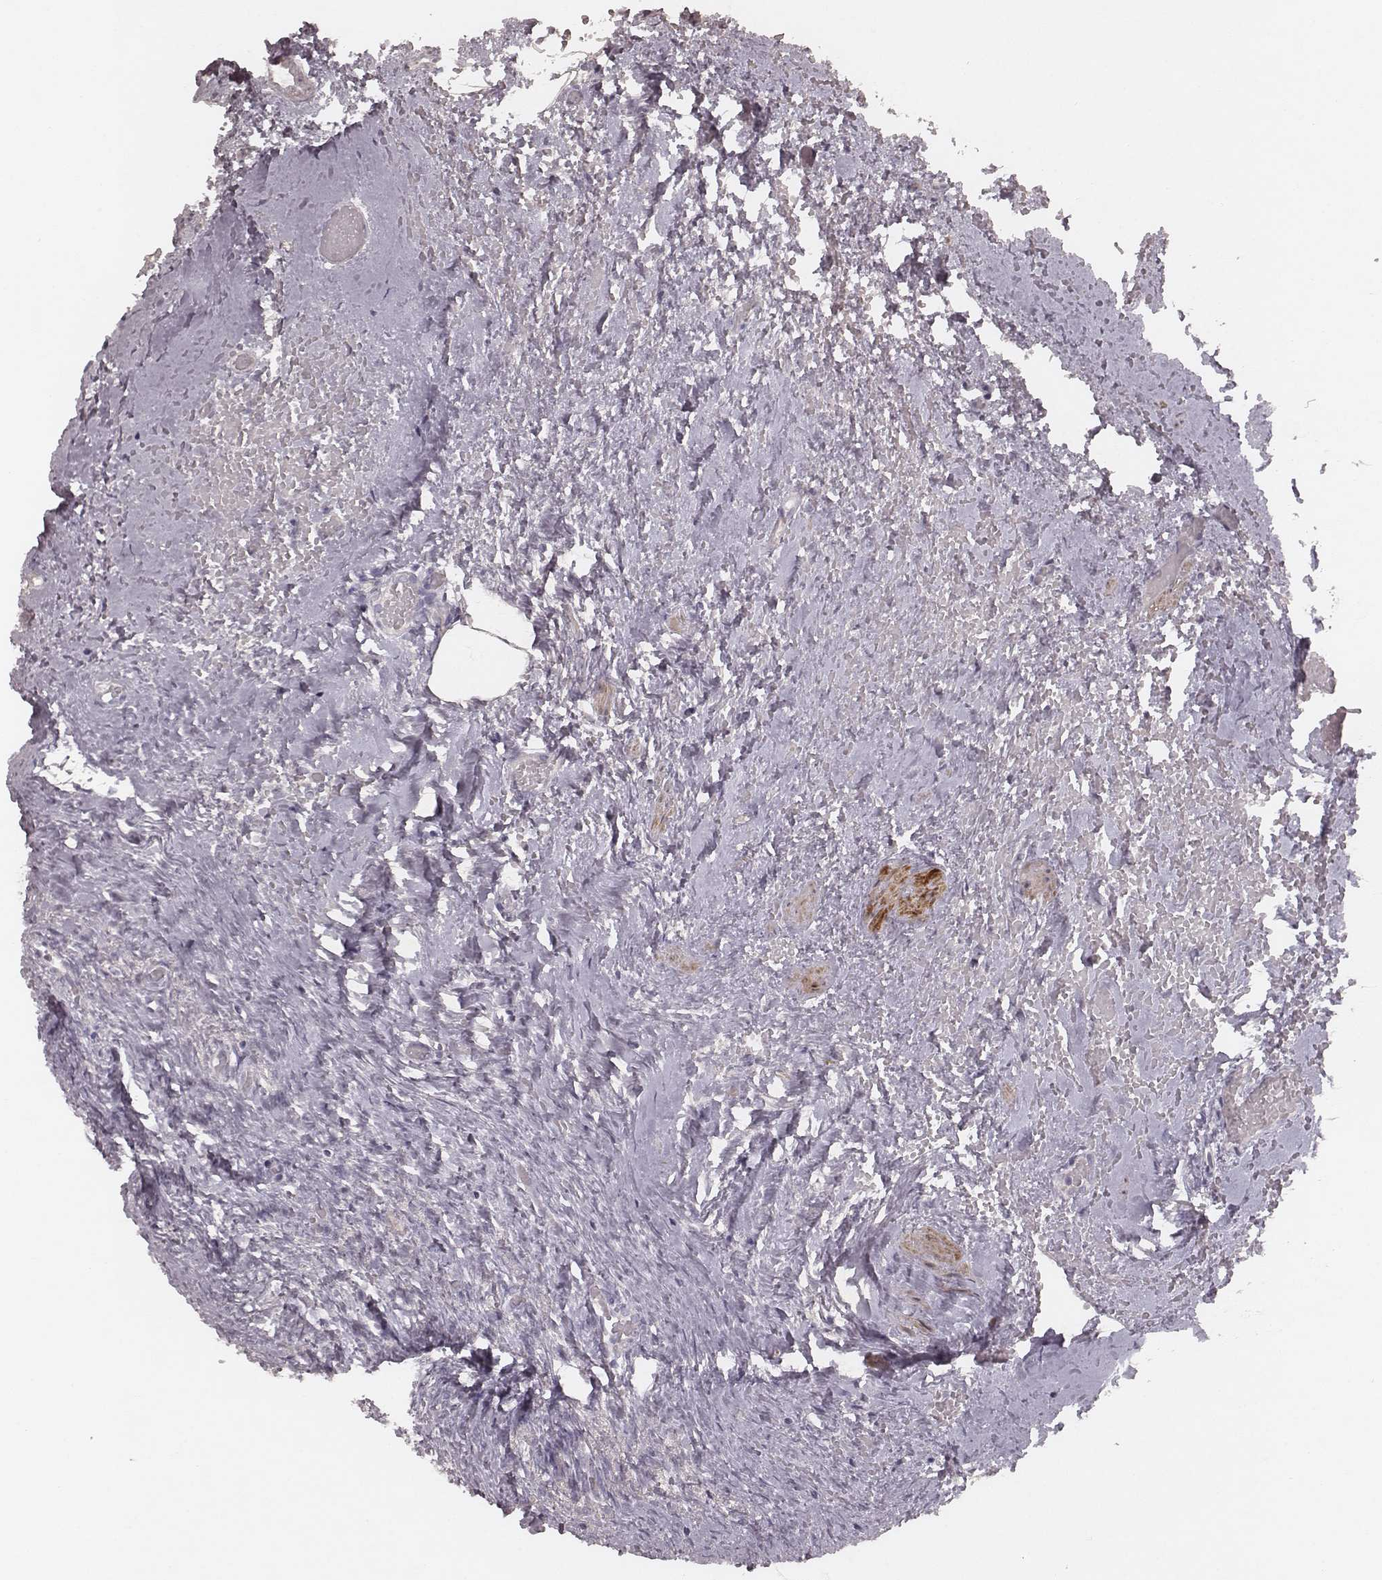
{"staining": {"intensity": "negative", "quantity": "none", "location": "none"}, "tissue": "ovary", "cell_type": "Follicle cells", "image_type": "normal", "snomed": [{"axis": "morphology", "description": "Normal tissue, NOS"}, {"axis": "topography", "description": "Ovary"}], "caption": "The photomicrograph reveals no staining of follicle cells in unremarkable ovary.", "gene": "FAM13B", "patient": {"sex": "female", "age": 46}}